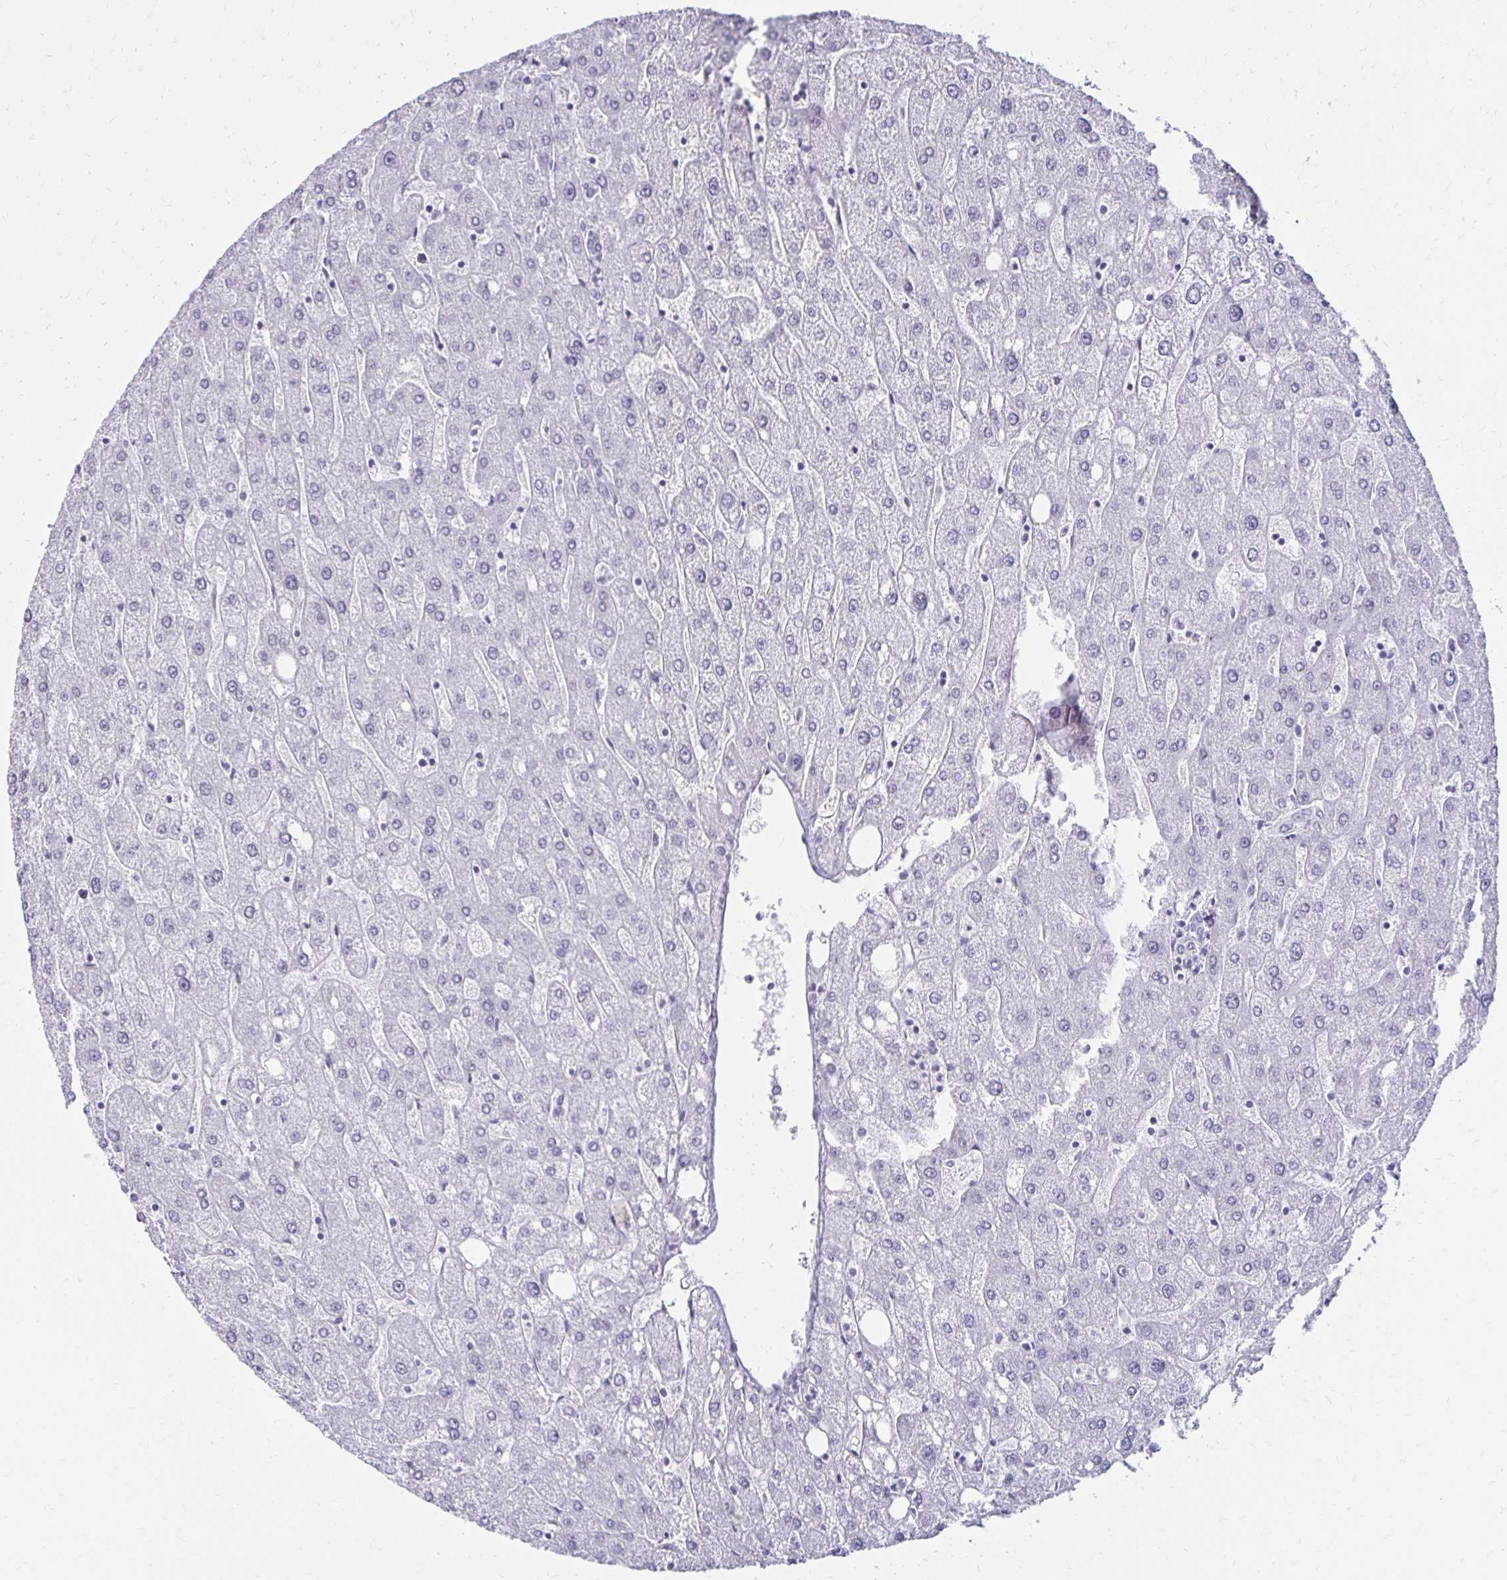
{"staining": {"intensity": "negative", "quantity": "none", "location": "none"}, "tissue": "liver", "cell_type": "Cholangiocytes", "image_type": "normal", "snomed": [{"axis": "morphology", "description": "Normal tissue, NOS"}, {"axis": "topography", "description": "Liver"}], "caption": "Photomicrograph shows no significant protein expression in cholangiocytes of unremarkable liver.", "gene": "TOMM34", "patient": {"sex": "male", "age": 67}}